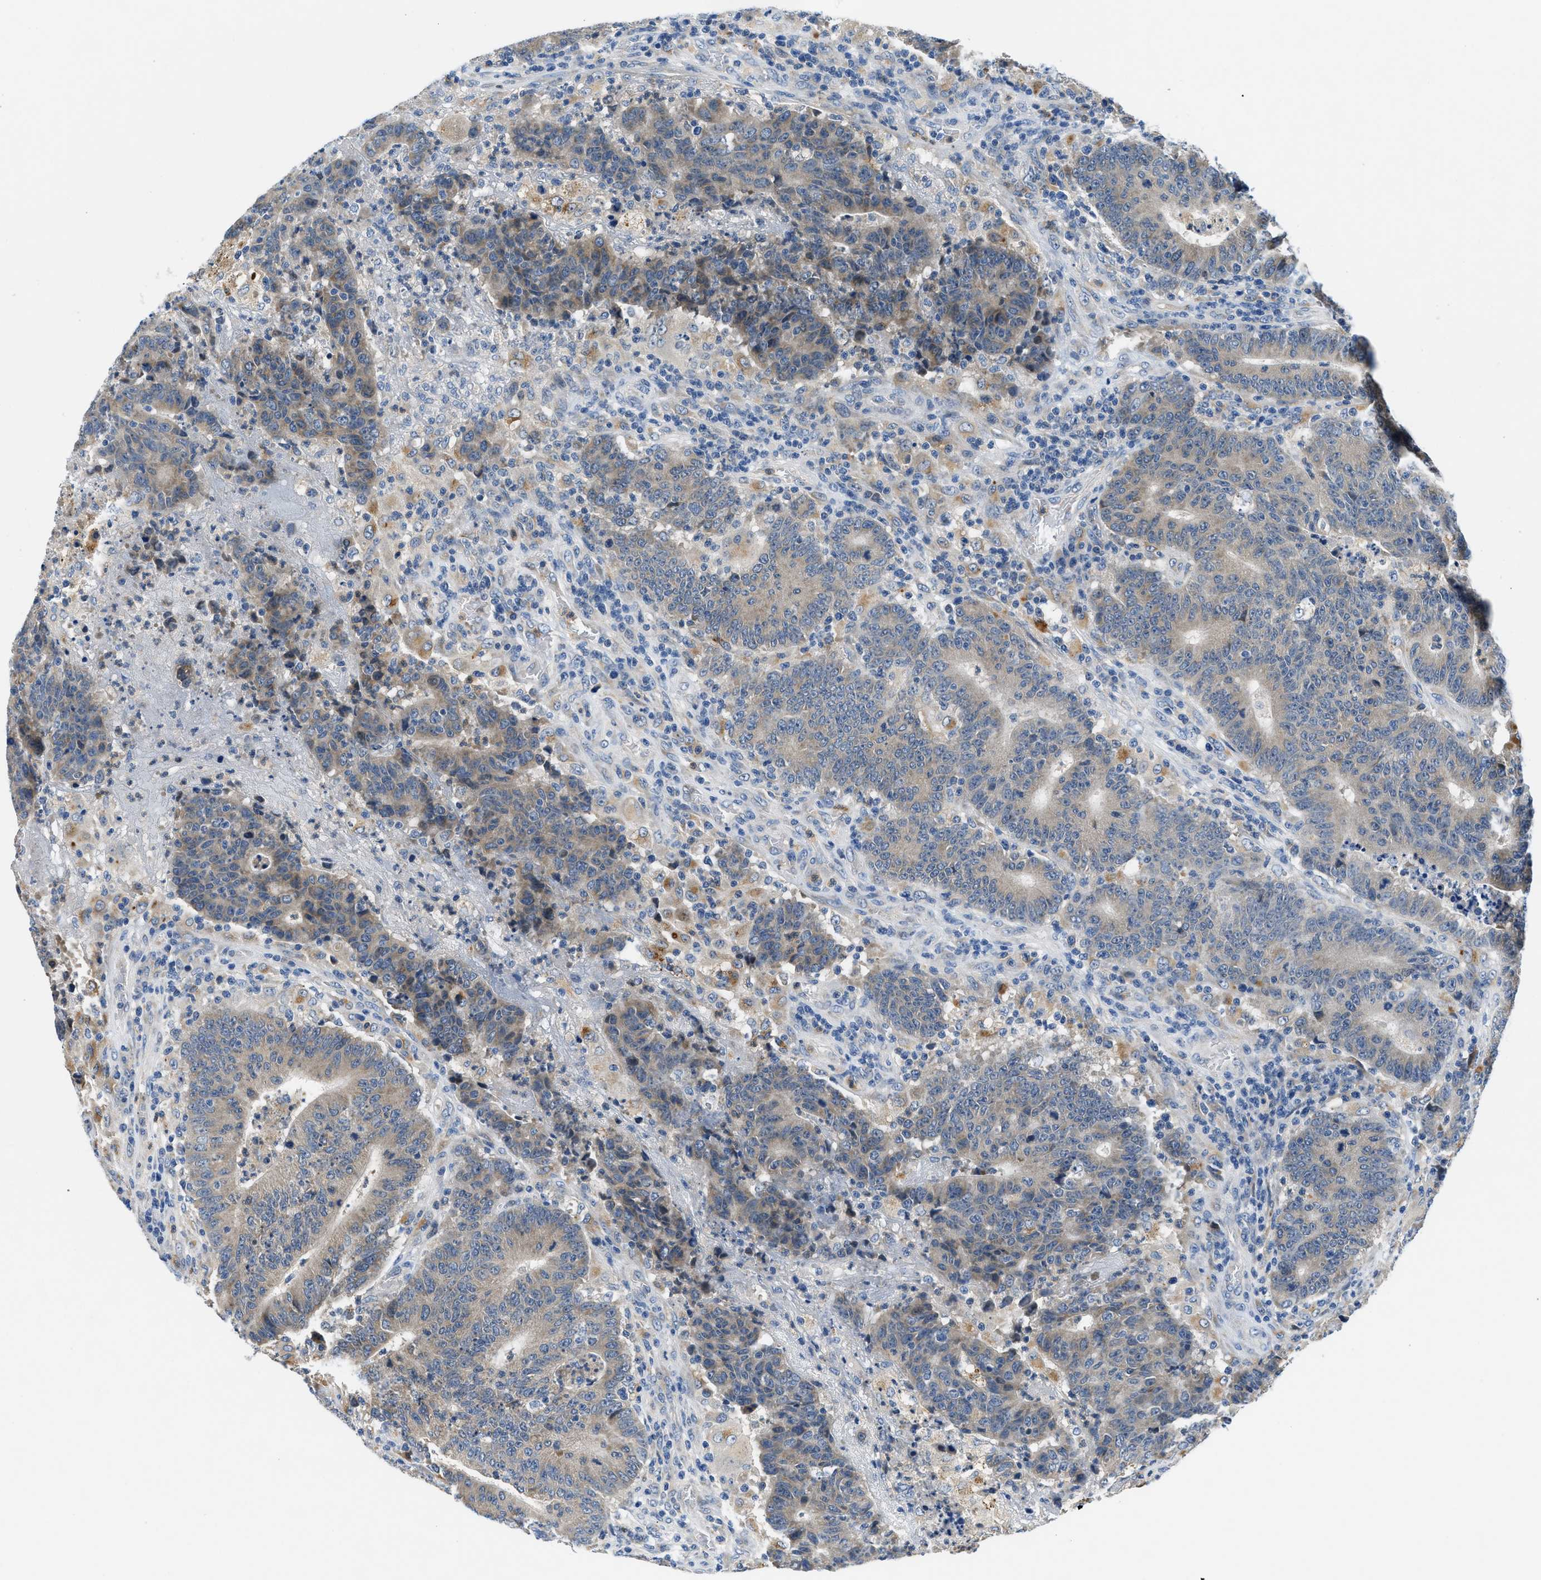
{"staining": {"intensity": "weak", "quantity": ">75%", "location": "cytoplasmic/membranous"}, "tissue": "colorectal cancer", "cell_type": "Tumor cells", "image_type": "cancer", "snomed": [{"axis": "morphology", "description": "Normal tissue, NOS"}, {"axis": "morphology", "description": "Adenocarcinoma, NOS"}, {"axis": "topography", "description": "Colon"}], "caption": "A histopathology image showing weak cytoplasmic/membranous positivity in approximately >75% of tumor cells in colorectal cancer, as visualized by brown immunohistochemical staining.", "gene": "ADGRE3", "patient": {"sex": "female", "age": 75}}